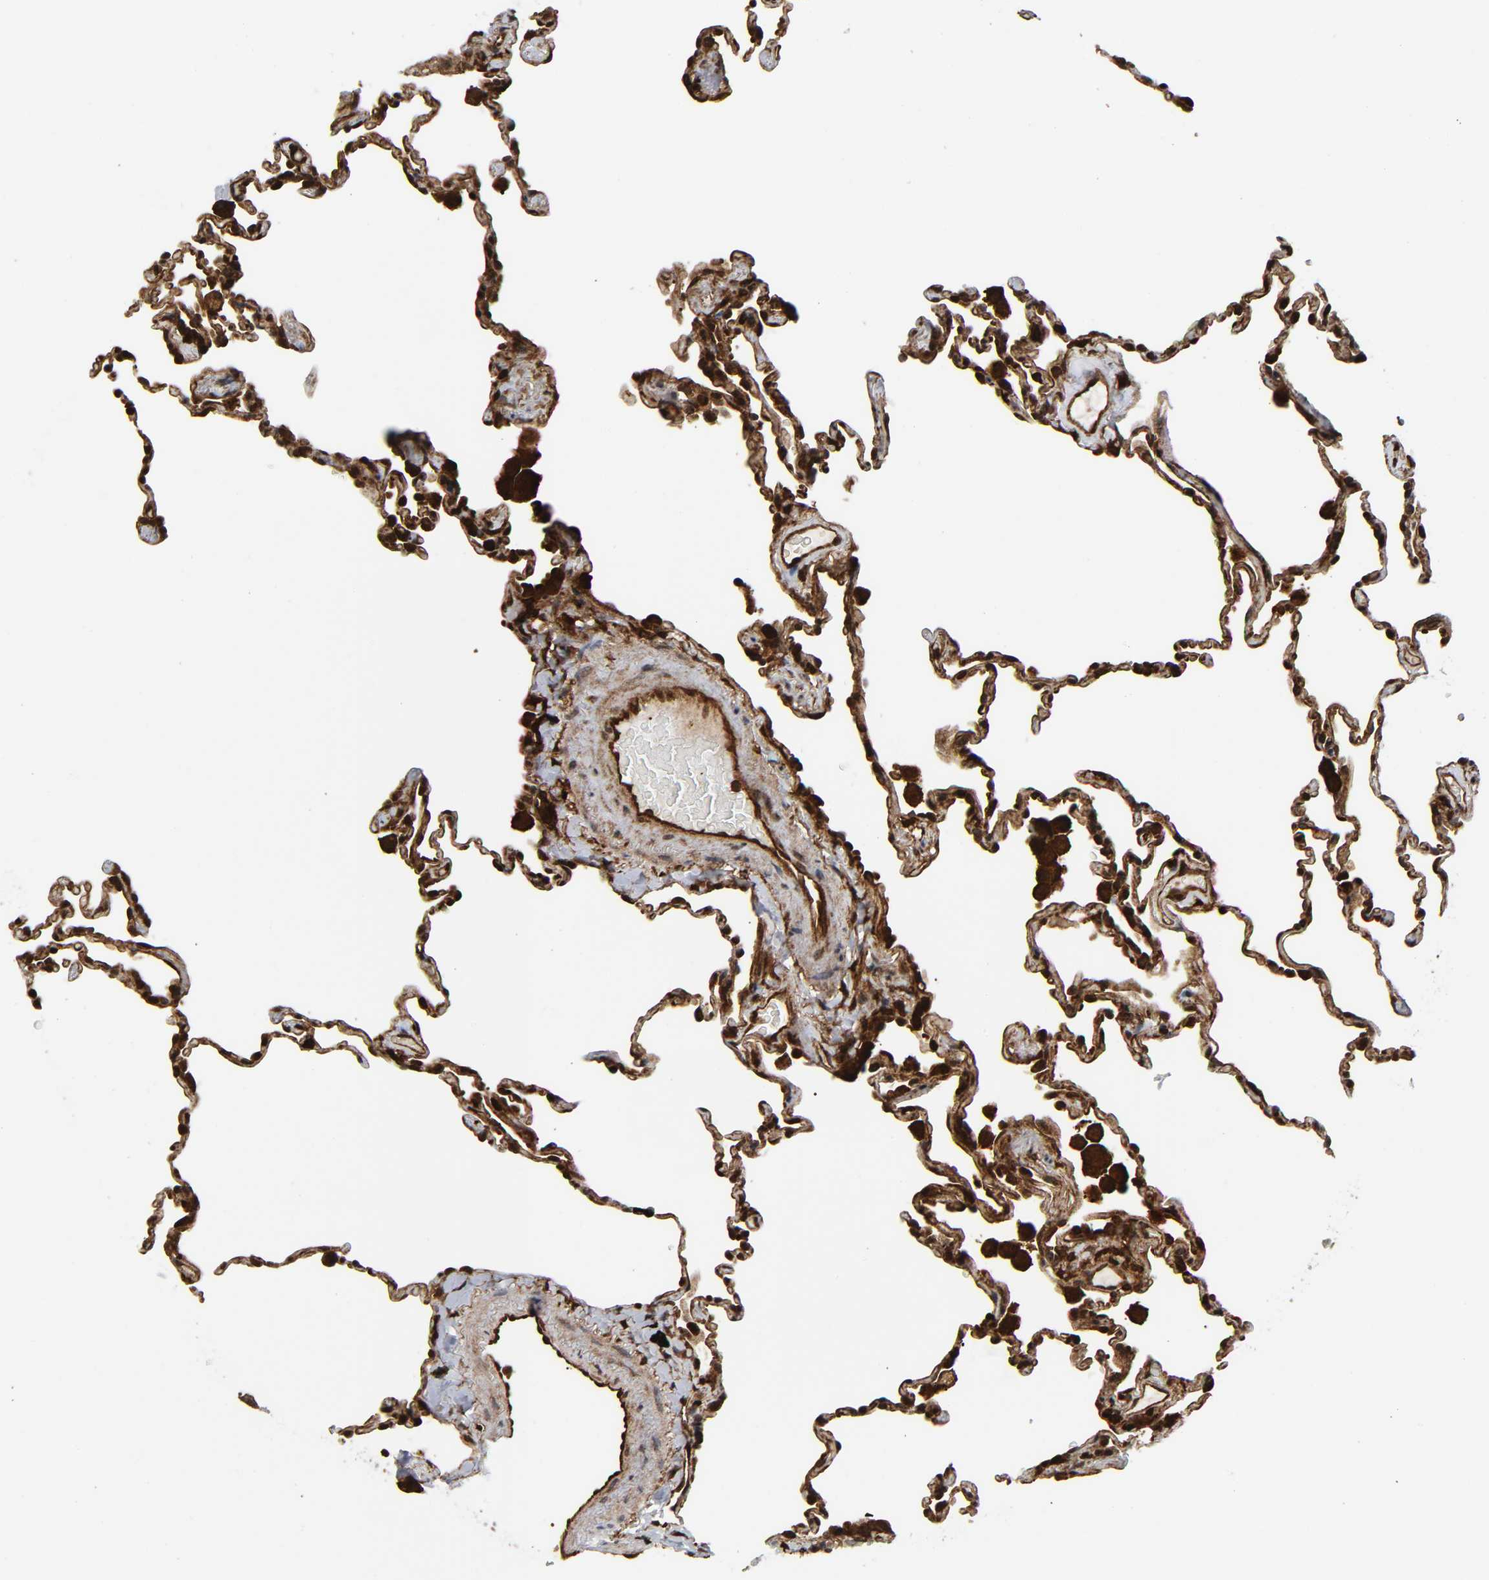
{"staining": {"intensity": "strong", "quantity": ">75%", "location": "nuclear"}, "tissue": "lung", "cell_type": "Alveolar cells", "image_type": "normal", "snomed": [{"axis": "morphology", "description": "Normal tissue, NOS"}, {"axis": "morphology", "description": "Soft tissue tumor metastatic"}, {"axis": "topography", "description": "Lung"}], "caption": "Immunohistochemistry (IHC) photomicrograph of normal lung: human lung stained using IHC demonstrates high levels of strong protein expression localized specifically in the nuclear of alveolar cells, appearing as a nuclear brown color.", "gene": "MAPK1", "patient": {"sex": "male", "age": 59}}